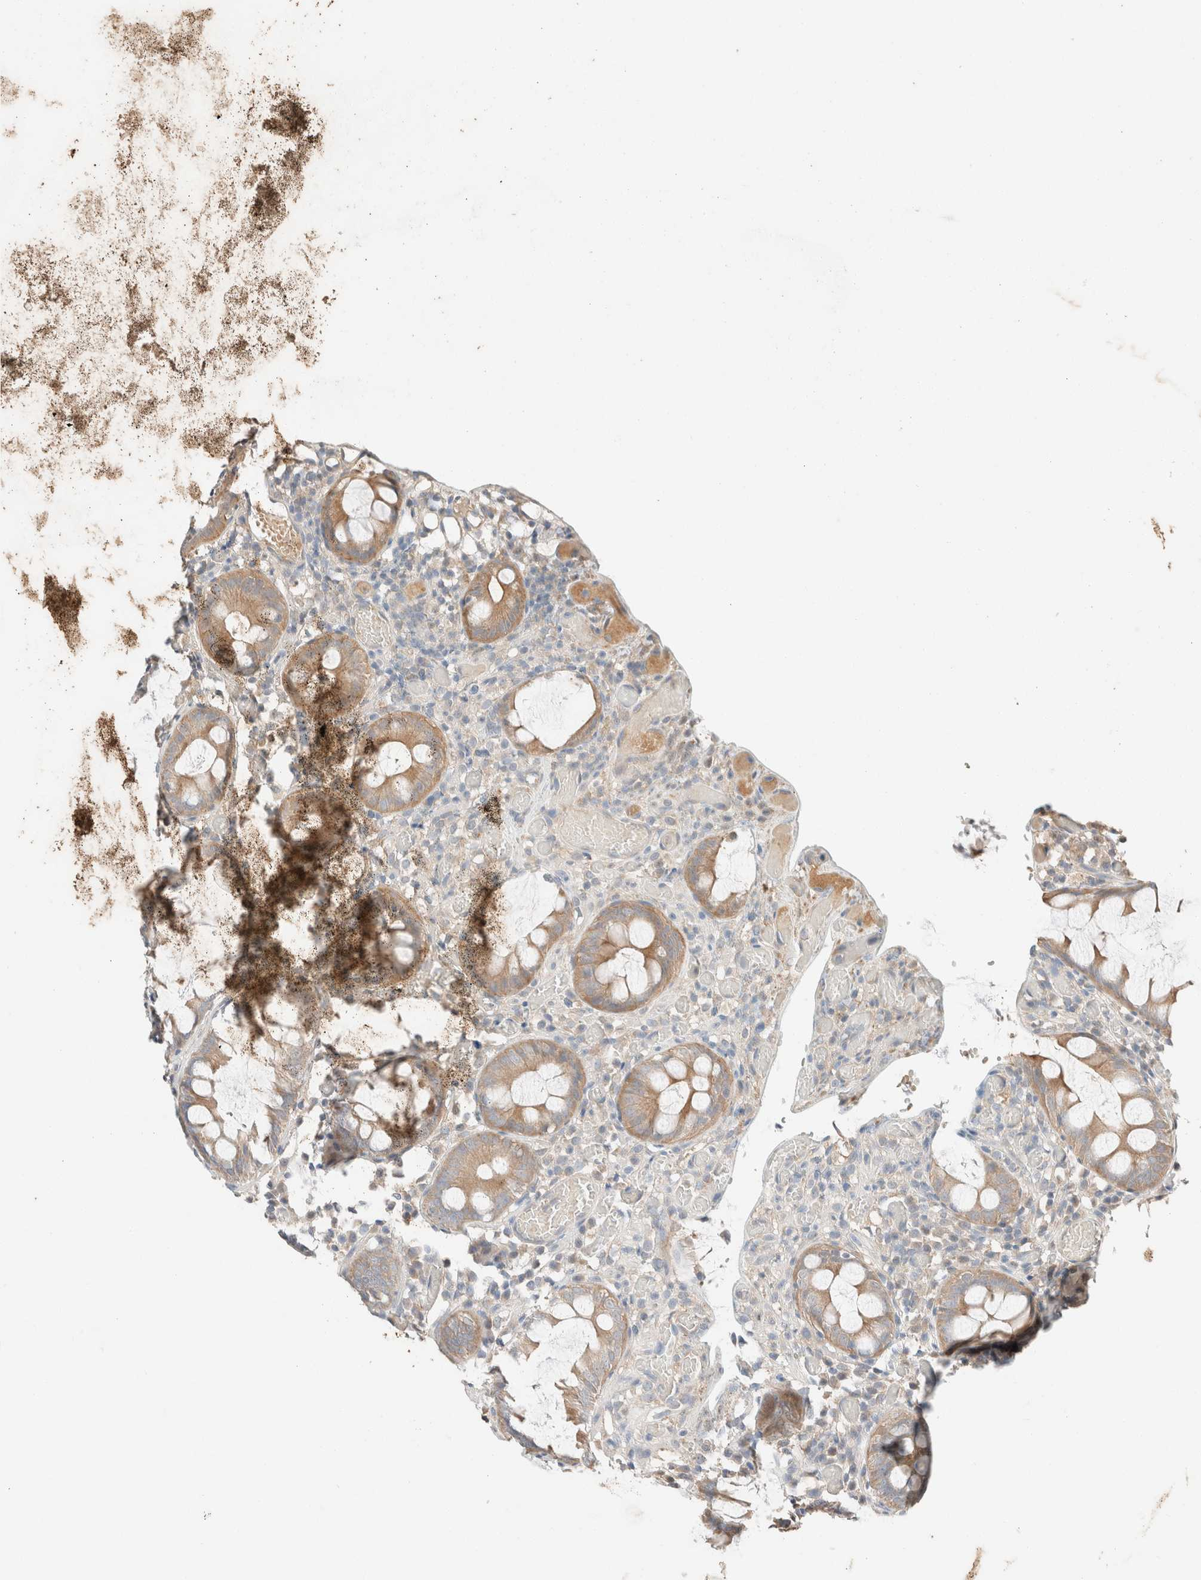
{"staining": {"intensity": "negative", "quantity": "none", "location": "none"}, "tissue": "colon", "cell_type": "Endothelial cells", "image_type": "normal", "snomed": [{"axis": "morphology", "description": "Normal tissue, NOS"}, {"axis": "topography", "description": "Colon"}], "caption": "High power microscopy photomicrograph of an IHC micrograph of normal colon, revealing no significant positivity in endothelial cells.", "gene": "TUBD1", "patient": {"sex": "male", "age": 14}}